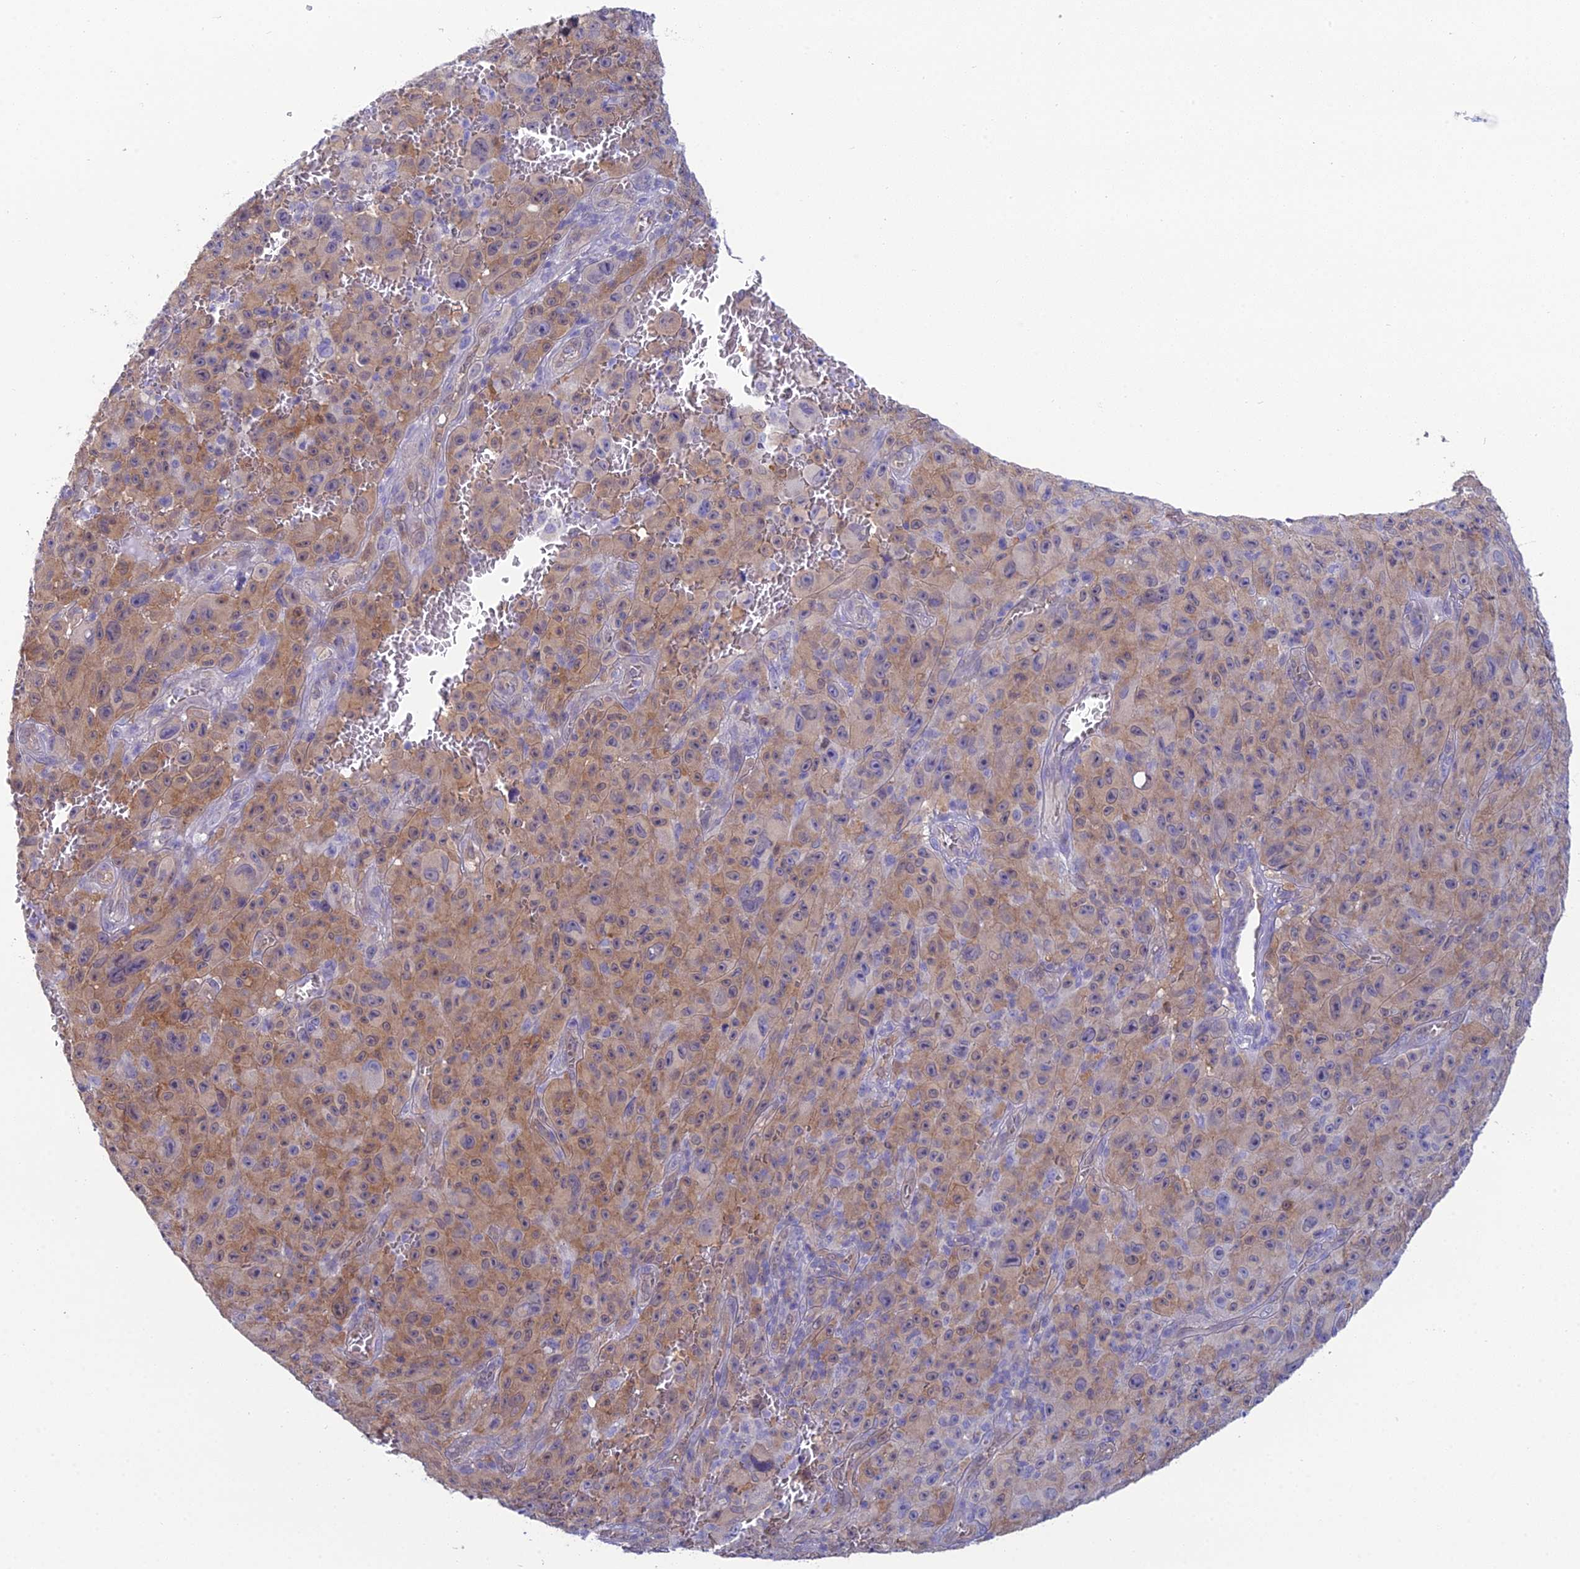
{"staining": {"intensity": "moderate", "quantity": ">75%", "location": "cytoplasmic/membranous"}, "tissue": "melanoma", "cell_type": "Tumor cells", "image_type": "cancer", "snomed": [{"axis": "morphology", "description": "Malignant melanoma, NOS"}, {"axis": "topography", "description": "Skin"}], "caption": "Immunohistochemistry micrograph of neoplastic tissue: human melanoma stained using IHC reveals medium levels of moderate protein expression localized specifically in the cytoplasmic/membranous of tumor cells, appearing as a cytoplasmic/membranous brown color.", "gene": "GNPNAT1", "patient": {"sex": "female", "age": 82}}